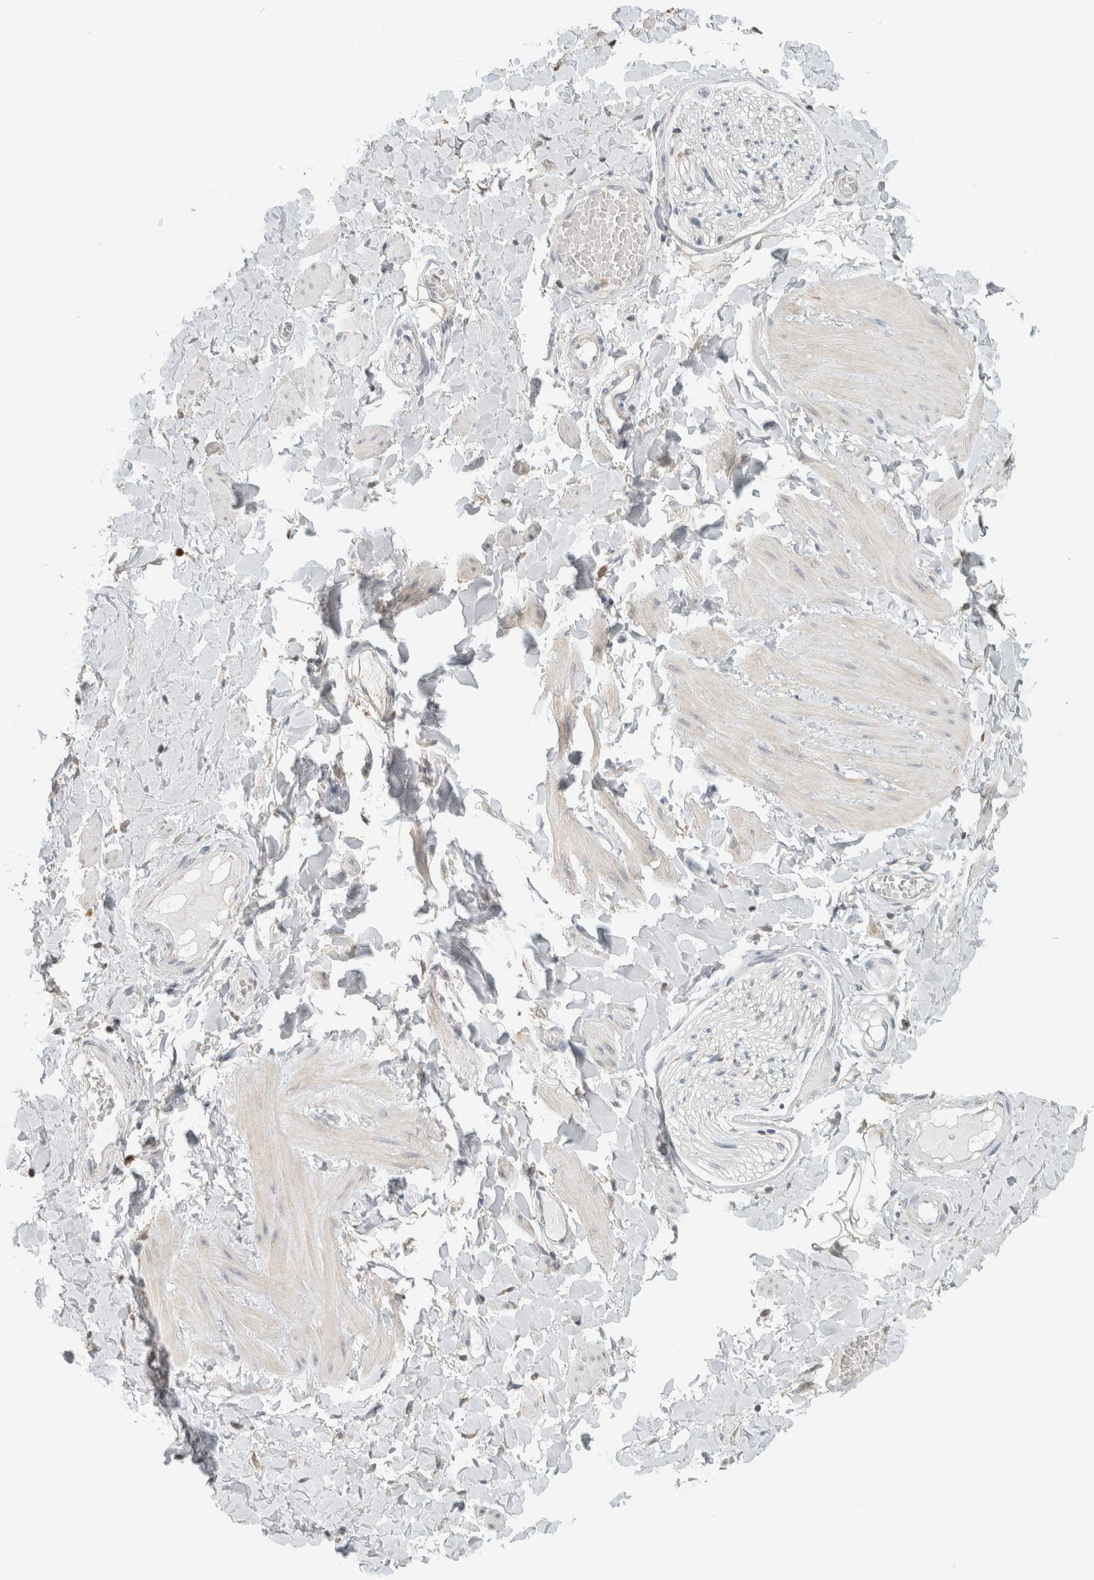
{"staining": {"intensity": "negative", "quantity": "none", "location": "none"}, "tissue": "adipose tissue", "cell_type": "Adipocytes", "image_type": "normal", "snomed": [{"axis": "morphology", "description": "Normal tissue, NOS"}, {"axis": "topography", "description": "Adipose tissue"}, {"axis": "topography", "description": "Vascular tissue"}, {"axis": "topography", "description": "Peripheral nerve tissue"}], "caption": "Adipocytes are negative for protein expression in unremarkable human adipose tissue. (DAB (3,3'-diaminobenzidine) immunohistochemistry (IHC) with hematoxylin counter stain).", "gene": "CAPG", "patient": {"sex": "male", "age": 25}}